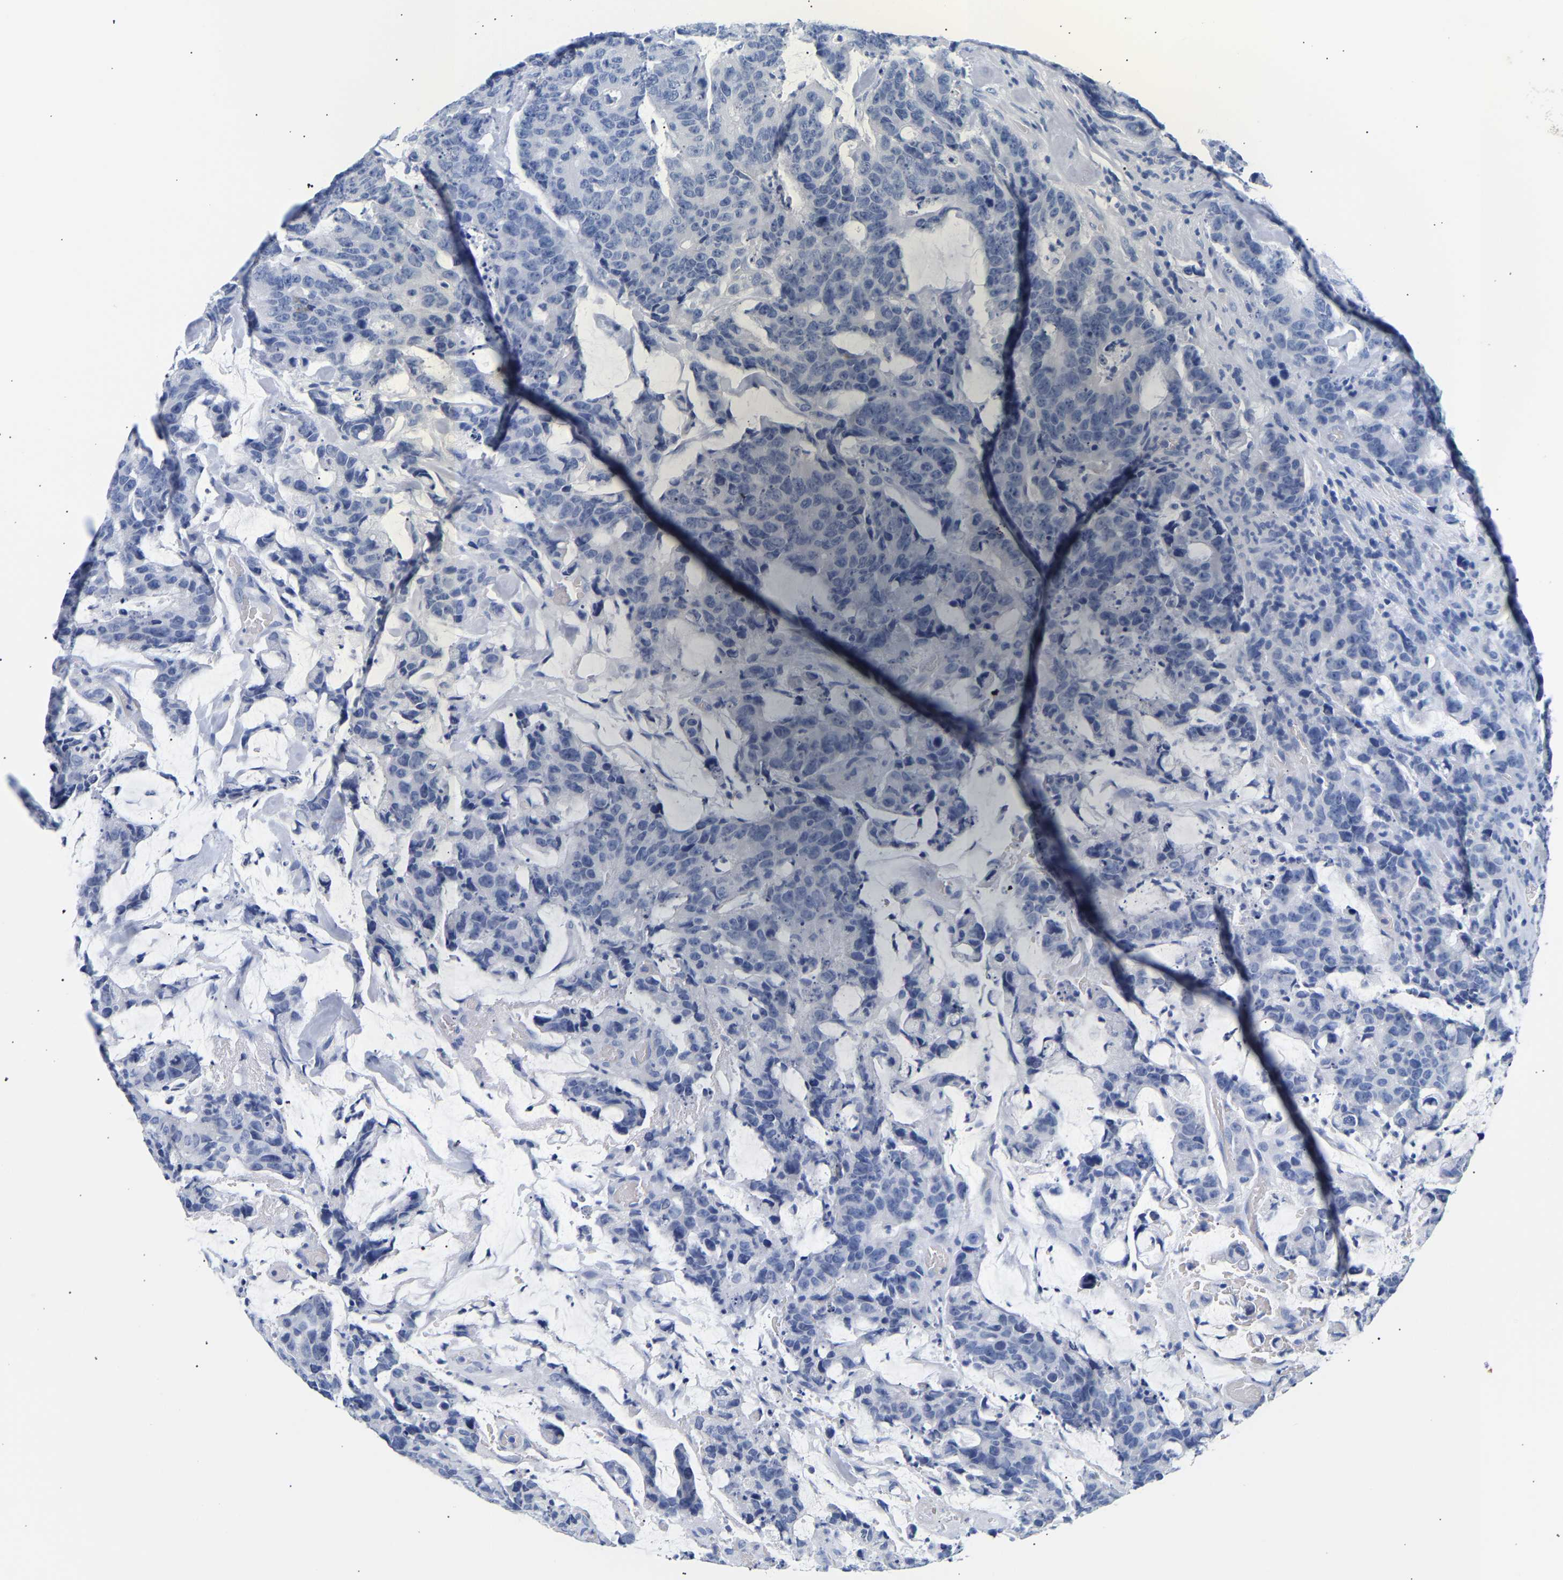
{"staining": {"intensity": "negative", "quantity": "none", "location": "none"}, "tissue": "colorectal cancer", "cell_type": "Tumor cells", "image_type": "cancer", "snomed": [{"axis": "morphology", "description": "Adenocarcinoma, NOS"}, {"axis": "topography", "description": "Colon"}], "caption": "IHC image of adenocarcinoma (colorectal) stained for a protein (brown), which displays no expression in tumor cells.", "gene": "SPINK2", "patient": {"sex": "female", "age": 86}}